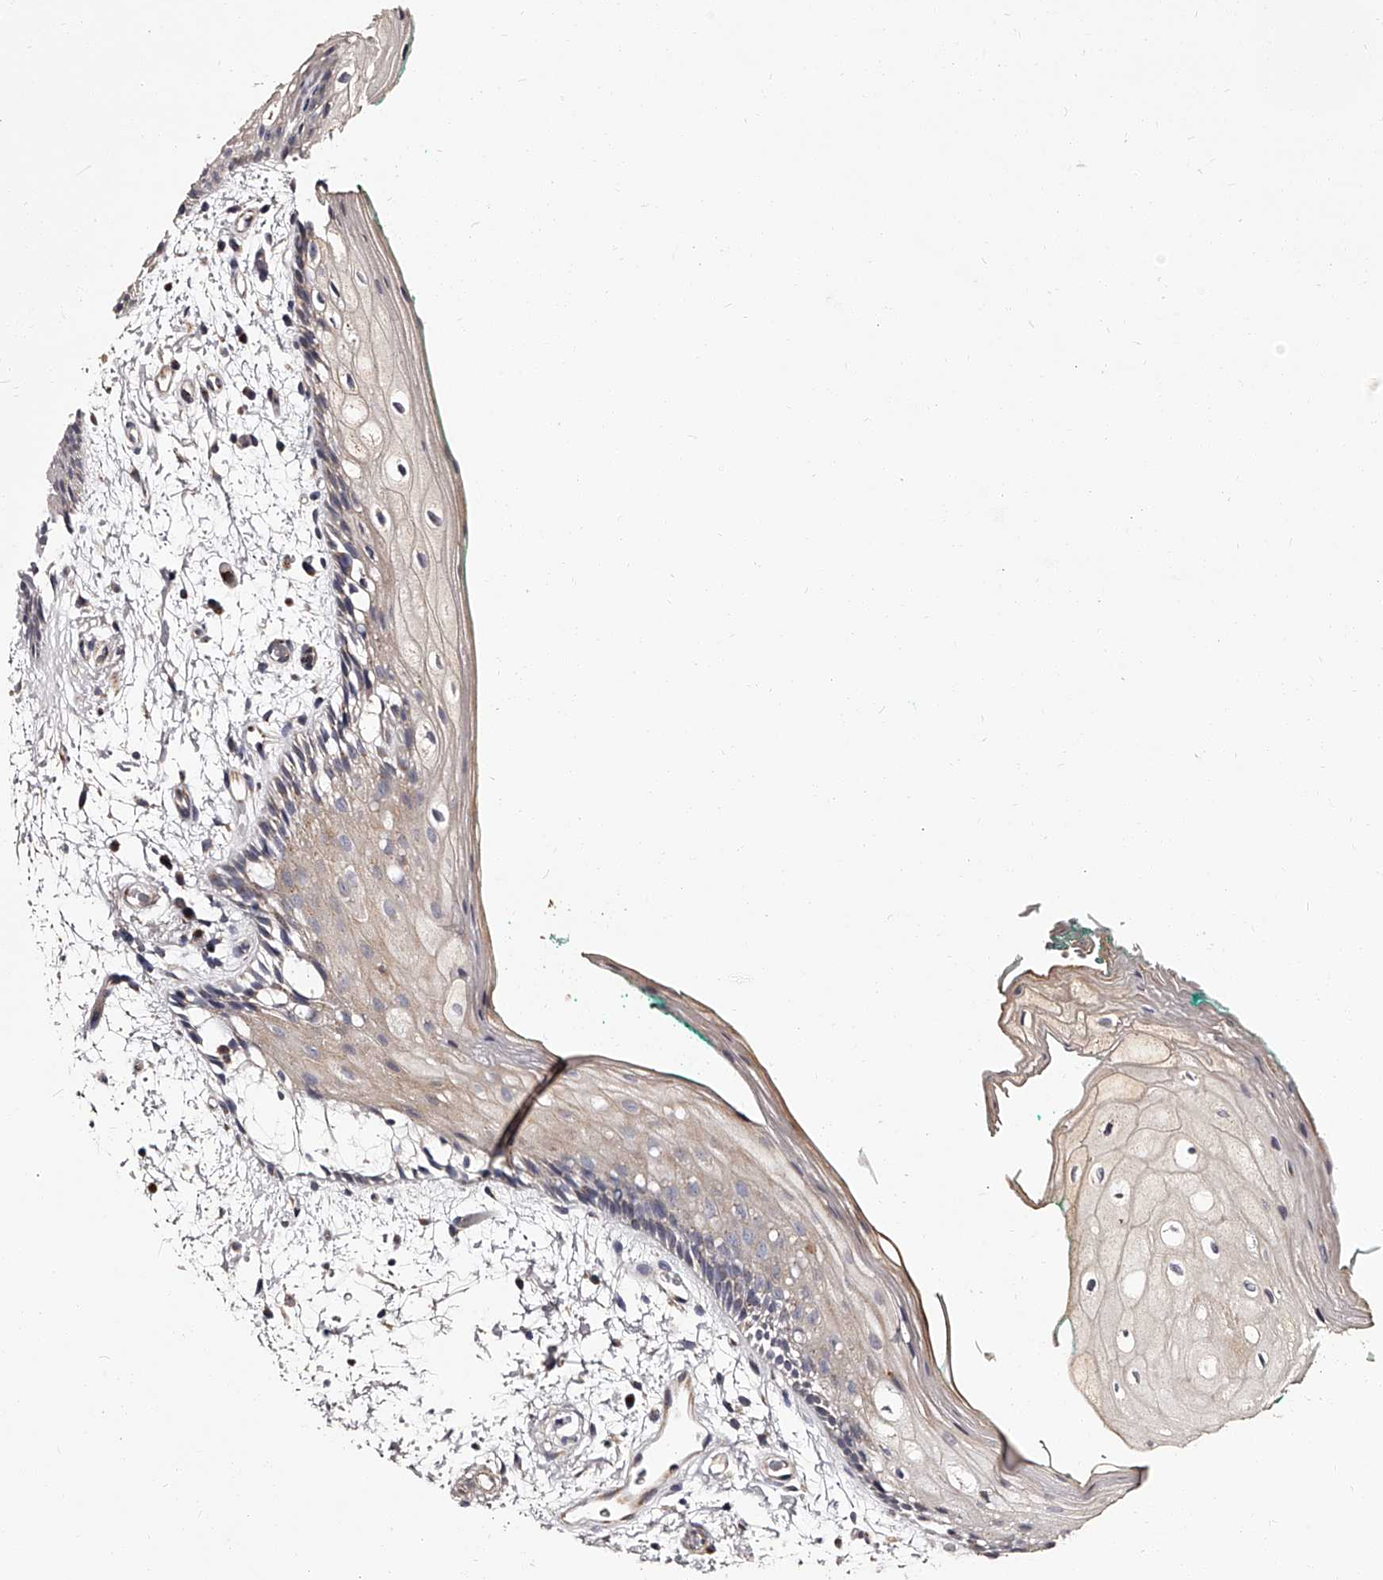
{"staining": {"intensity": "moderate", "quantity": "25%-75%", "location": "cytoplasmic/membranous"}, "tissue": "oral mucosa", "cell_type": "Squamous epithelial cells", "image_type": "normal", "snomed": [{"axis": "morphology", "description": "Normal tissue, NOS"}, {"axis": "topography", "description": "Skeletal muscle"}, {"axis": "topography", "description": "Oral tissue"}, {"axis": "topography", "description": "Peripheral nerve tissue"}], "caption": "High-power microscopy captured an immunohistochemistry micrograph of normal oral mucosa, revealing moderate cytoplasmic/membranous staining in approximately 25%-75% of squamous epithelial cells.", "gene": "RSC1A1", "patient": {"sex": "female", "age": 84}}